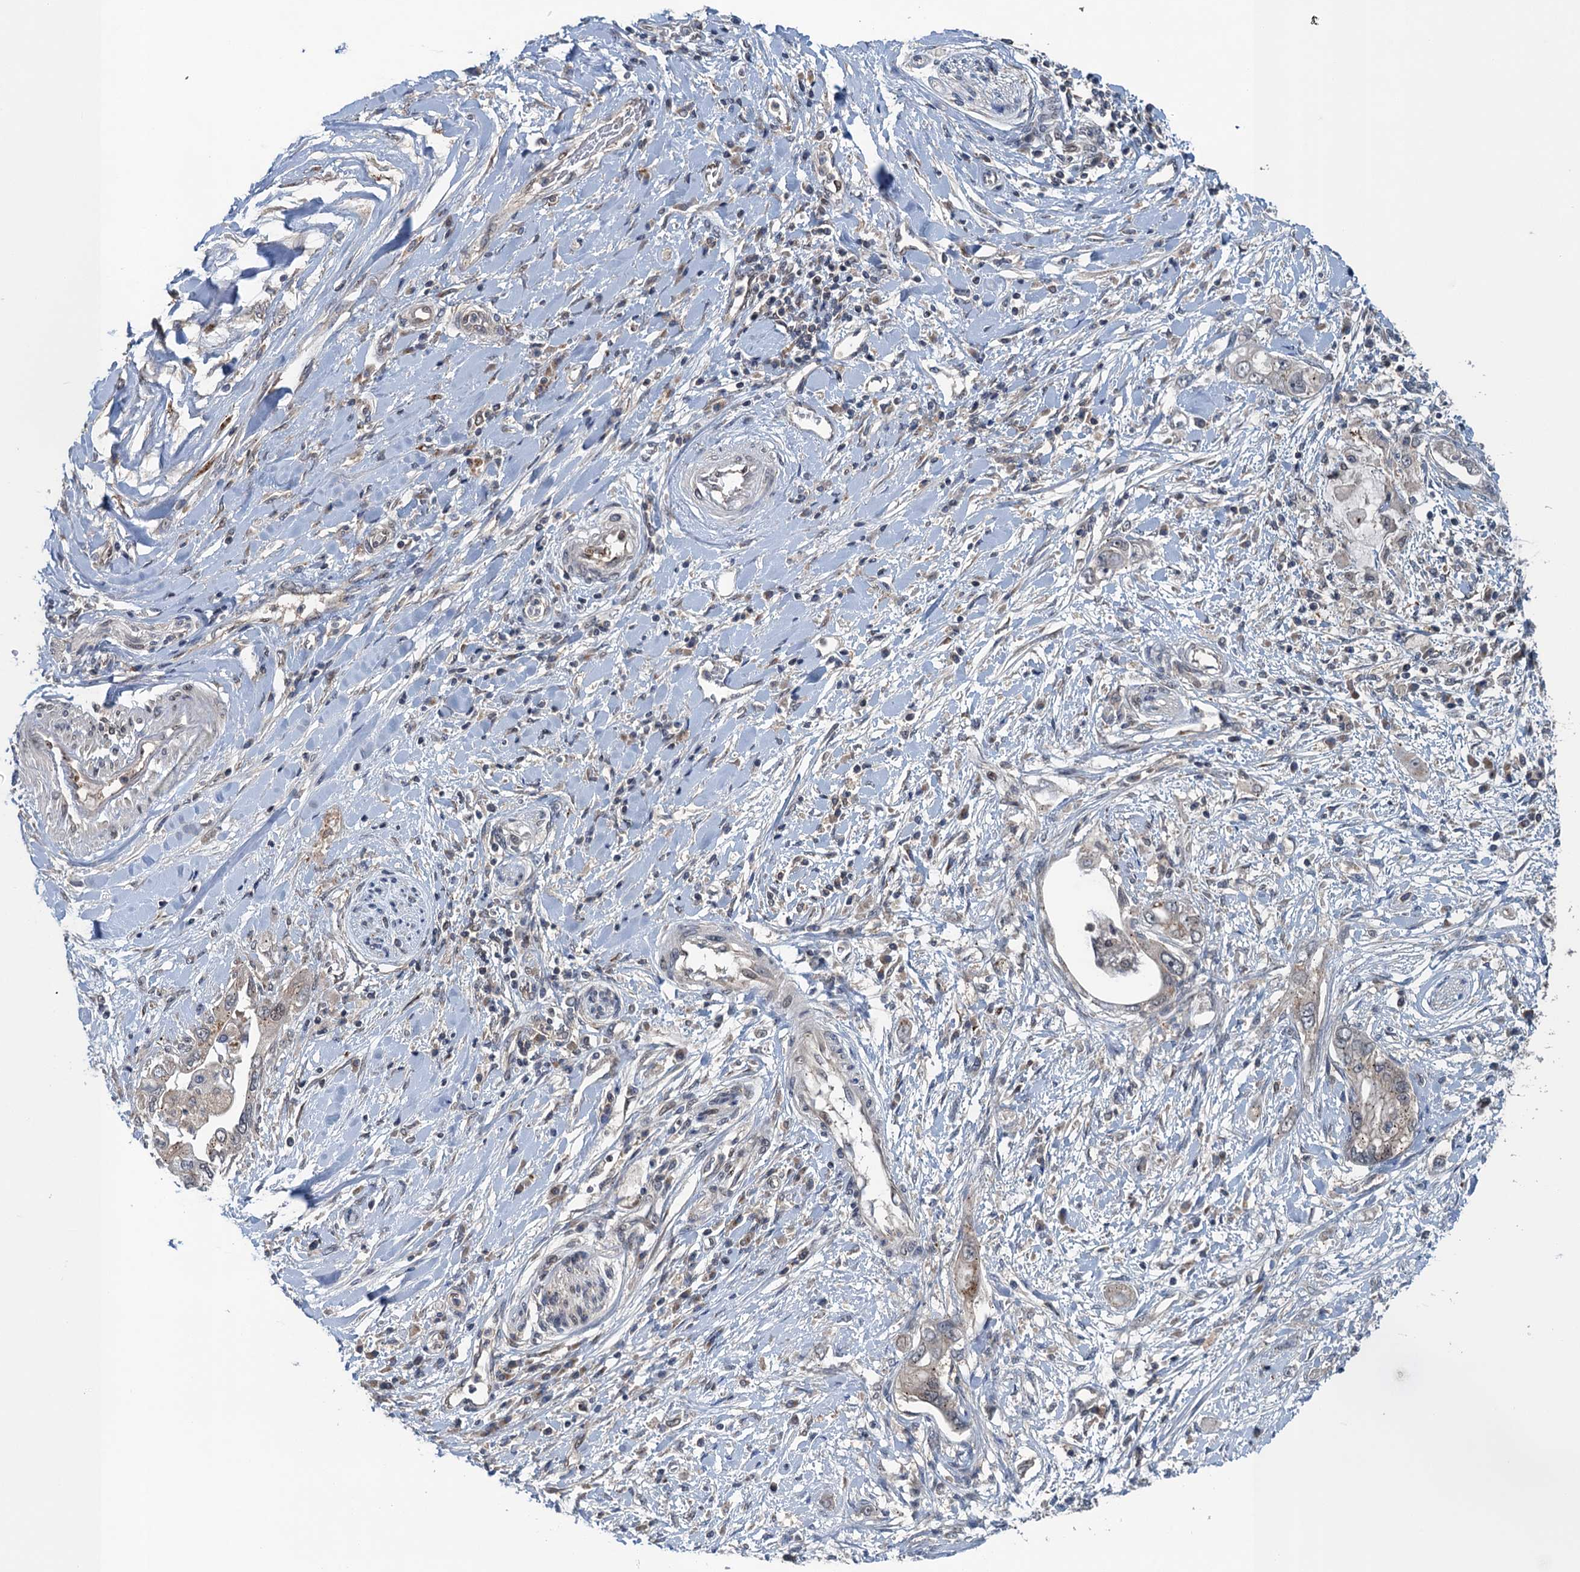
{"staining": {"intensity": "moderate", "quantity": "<25%", "location": "cytoplasmic/membranous,nuclear"}, "tissue": "pancreatic cancer", "cell_type": "Tumor cells", "image_type": "cancer", "snomed": [{"axis": "morphology", "description": "Inflammation, NOS"}, {"axis": "morphology", "description": "Adenocarcinoma, NOS"}, {"axis": "topography", "description": "Pancreas"}], "caption": "Brown immunohistochemical staining in human pancreatic cancer reveals moderate cytoplasmic/membranous and nuclear staining in about <25% of tumor cells.", "gene": "RNF165", "patient": {"sex": "female", "age": 56}}